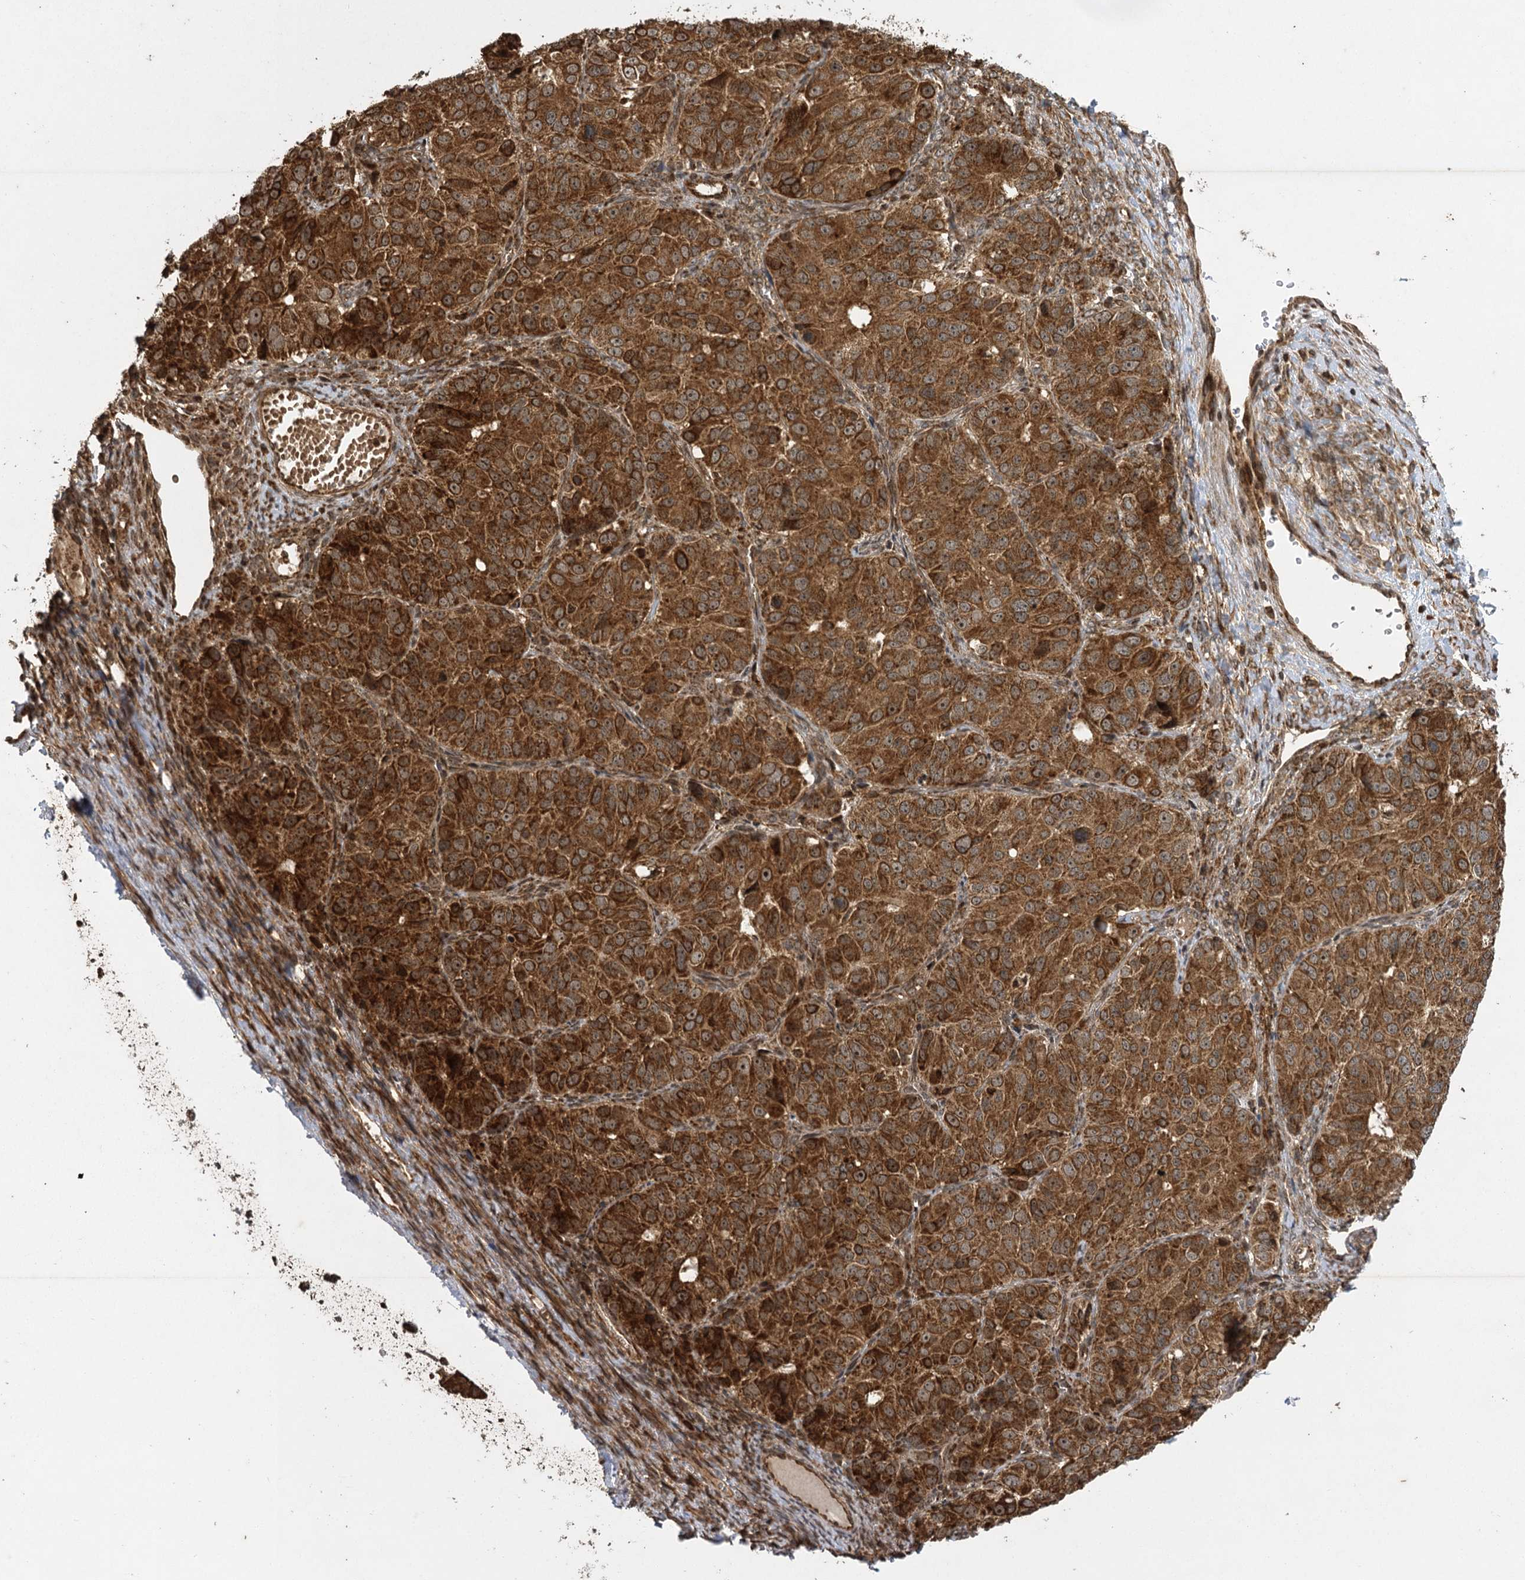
{"staining": {"intensity": "moderate", "quantity": ">75%", "location": "cytoplasmic/membranous,nuclear"}, "tissue": "ovarian cancer", "cell_type": "Tumor cells", "image_type": "cancer", "snomed": [{"axis": "morphology", "description": "Carcinoma, endometroid"}, {"axis": "topography", "description": "Ovary"}], "caption": "IHC histopathology image of neoplastic tissue: endometroid carcinoma (ovarian) stained using immunohistochemistry (IHC) exhibits medium levels of moderate protein expression localized specifically in the cytoplasmic/membranous and nuclear of tumor cells, appearing as a cytoplasmic/membranous and nuclear brown color.", "gene": "IL11RA", "patient": {"sex": "female", "age": 51}}